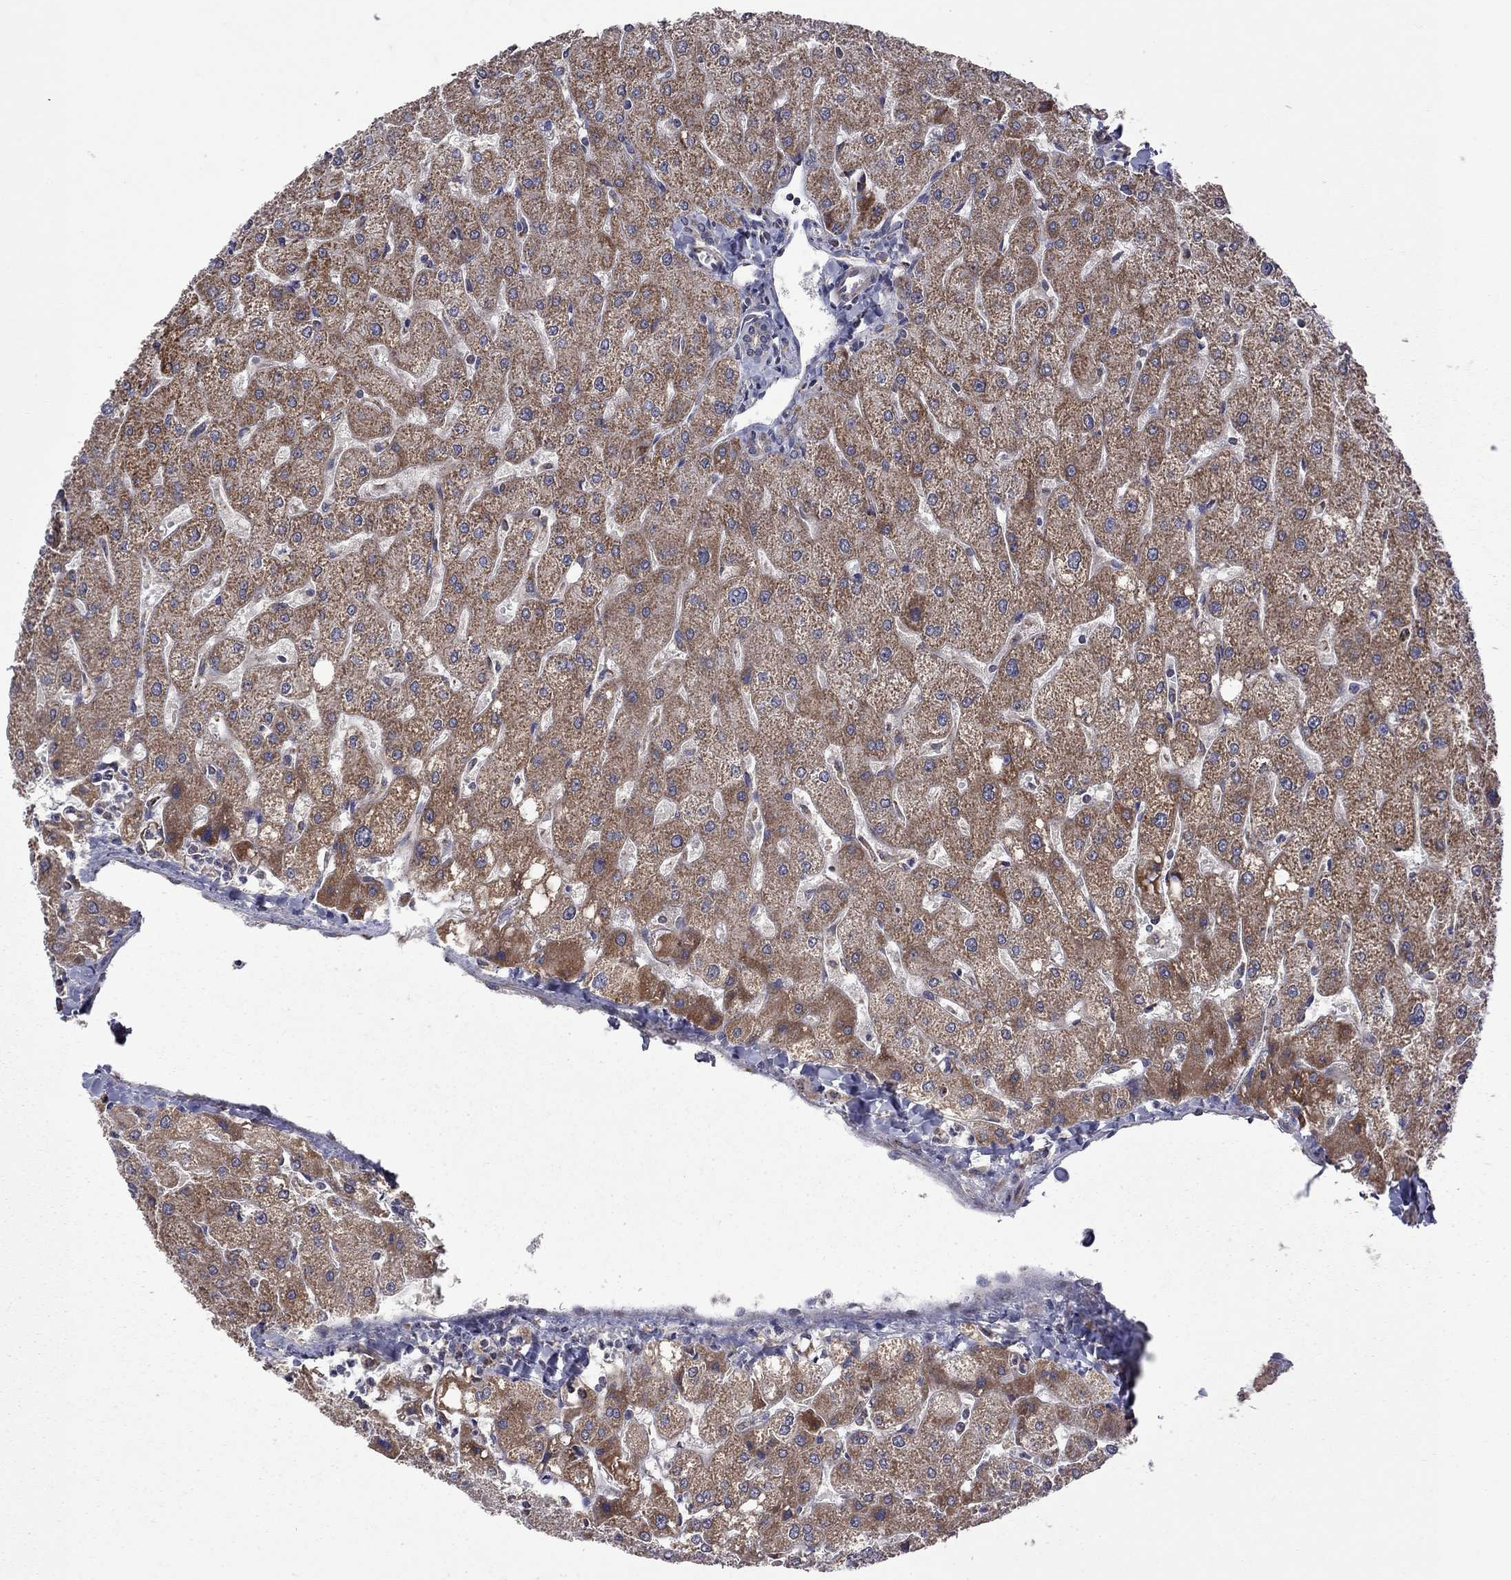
{"staining": {"intensity": "negative", "quantity": "none", "location": "none"}, "tissue": "liver", "cell_type": "Cholangiocytes", "image_type": "normal", "snomed": [{"axis": "morphology", "description": "Normal tissue, NOS"}, {"axis": "topography", "description": "Liver"}], "caption": "The immunohistochemistry (IHC) photomicrograph has no significant expression in cholangiocytes of liver.", "gene": "NDUFB1", "patient": {"sex": "male", "age": 67}}